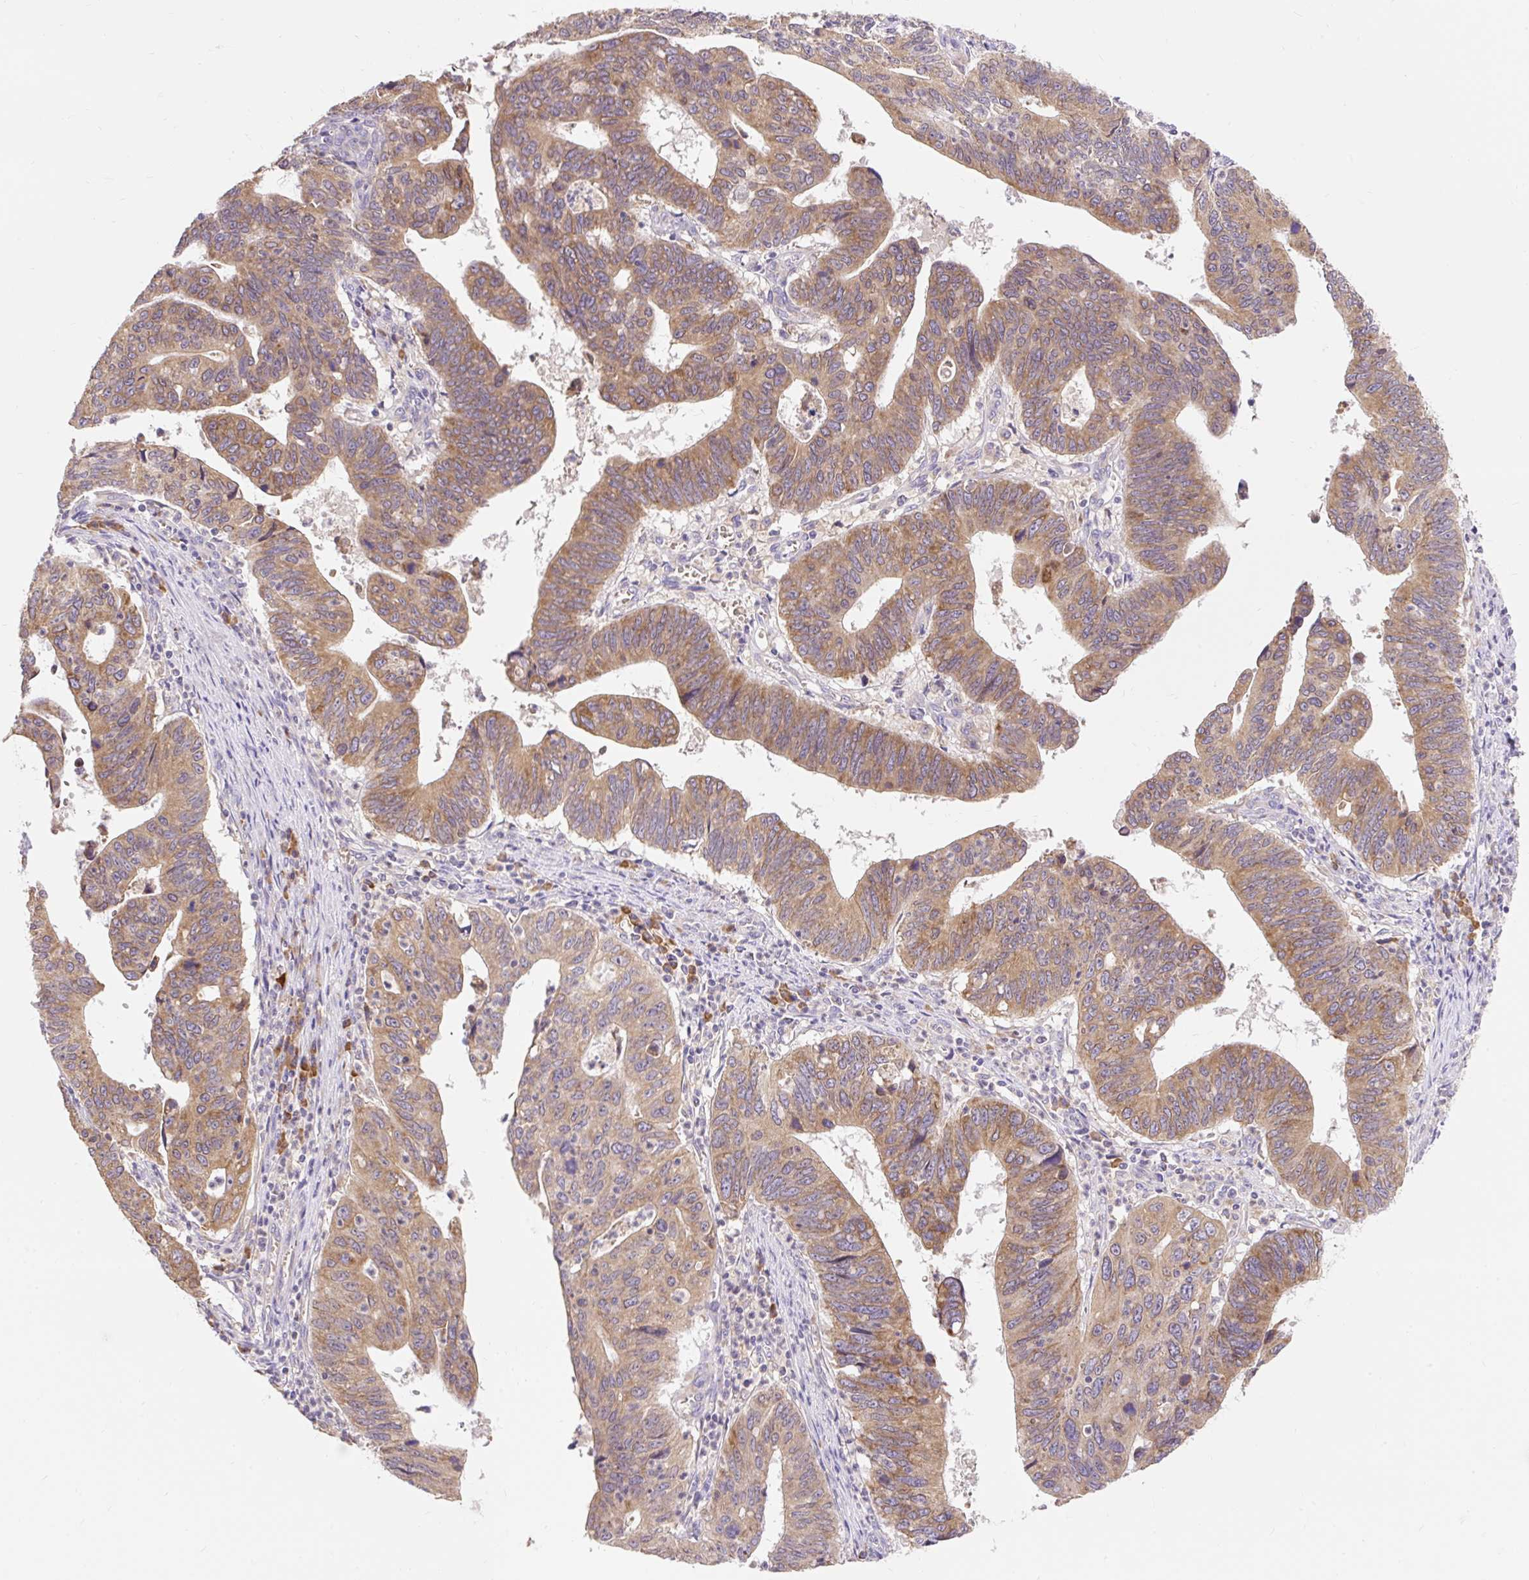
{"staining": {"intensity": "moderate", "quantity": ">75%", "location": "cytoplasmic/membranous"}, "tissue": "stomach cancer", "cell_type": "Tumor cells", "image_type": "cancer", "snomed": [{"axis": "morphology", "description": "Adenocarcinoma, NOS"}, {"axis": "topography", "description": "Stomach"}], "caption": "Approximately >75% of tumor cells in stomach cancer (adenocarcinoma) demonstrate moderate cytoplasmic/membranous protein positivity as visualized by brown immunohistochemical staining.", "gene": "SEC63", "patient": {"sex": "male", "age": 59}}